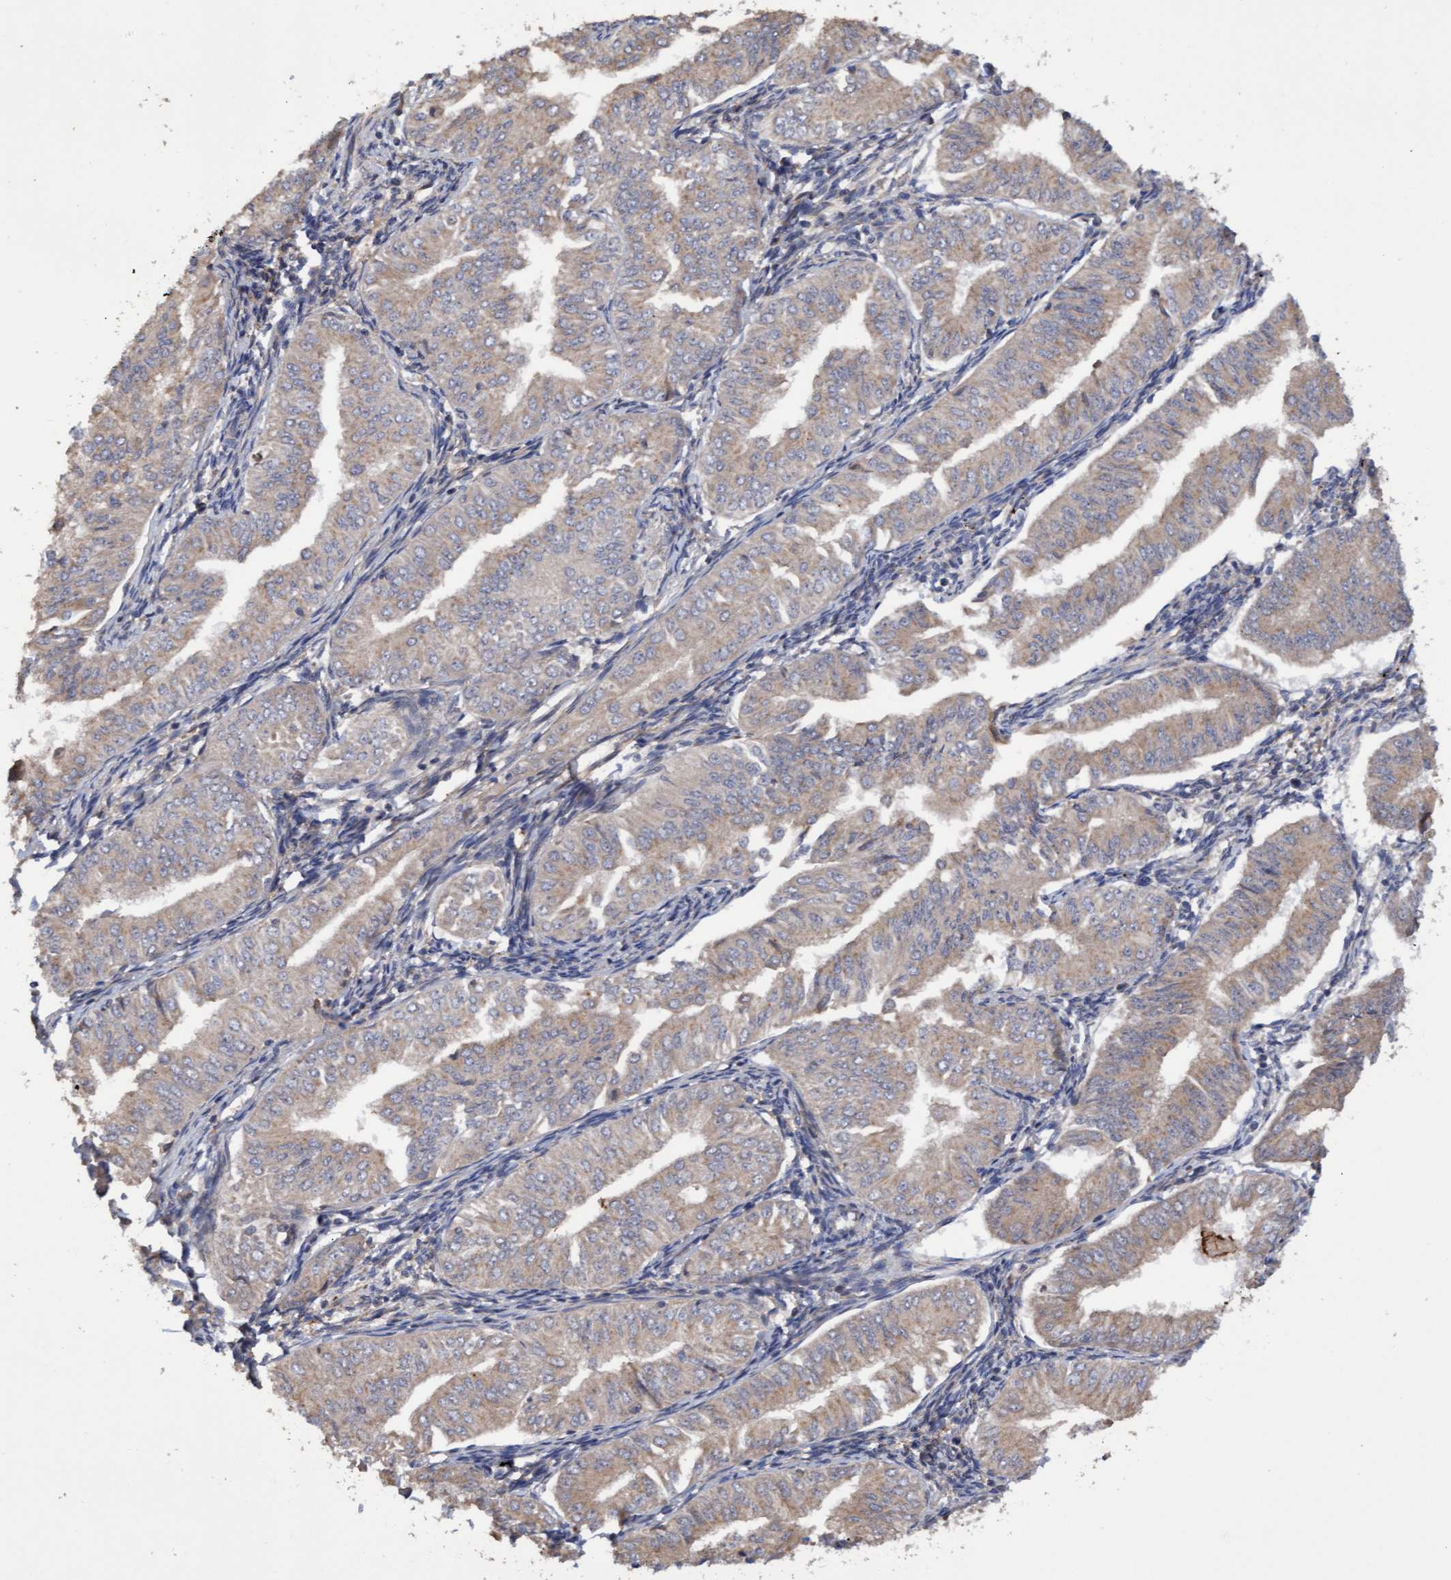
{"staining": {"intensity": "weak", "quantity": "25%-75%", "location": "cytoplasmic/membranous"}, "tissue": "endometrial cancer", "cell_type": "Tumor cells", "image_type": "cancer", "snomed": [{"axis": "morphology", "description": "Normal tissue, NOS"}, {"axis": "morphology", "description": "Adenocarcinoma, NOS"}, {"axis": "topography", "description": "Endometrium"}], "caption": "This micrograph demonstrates immunohistochemistry (IHC) staining of endometrial adenocarcinoma, with low weak cytoplasmic/membranous positivity in approximately 25%-75% of tumor cells.", "gene": "ELP5", "patient": {"sex": "female", "age": 53}}